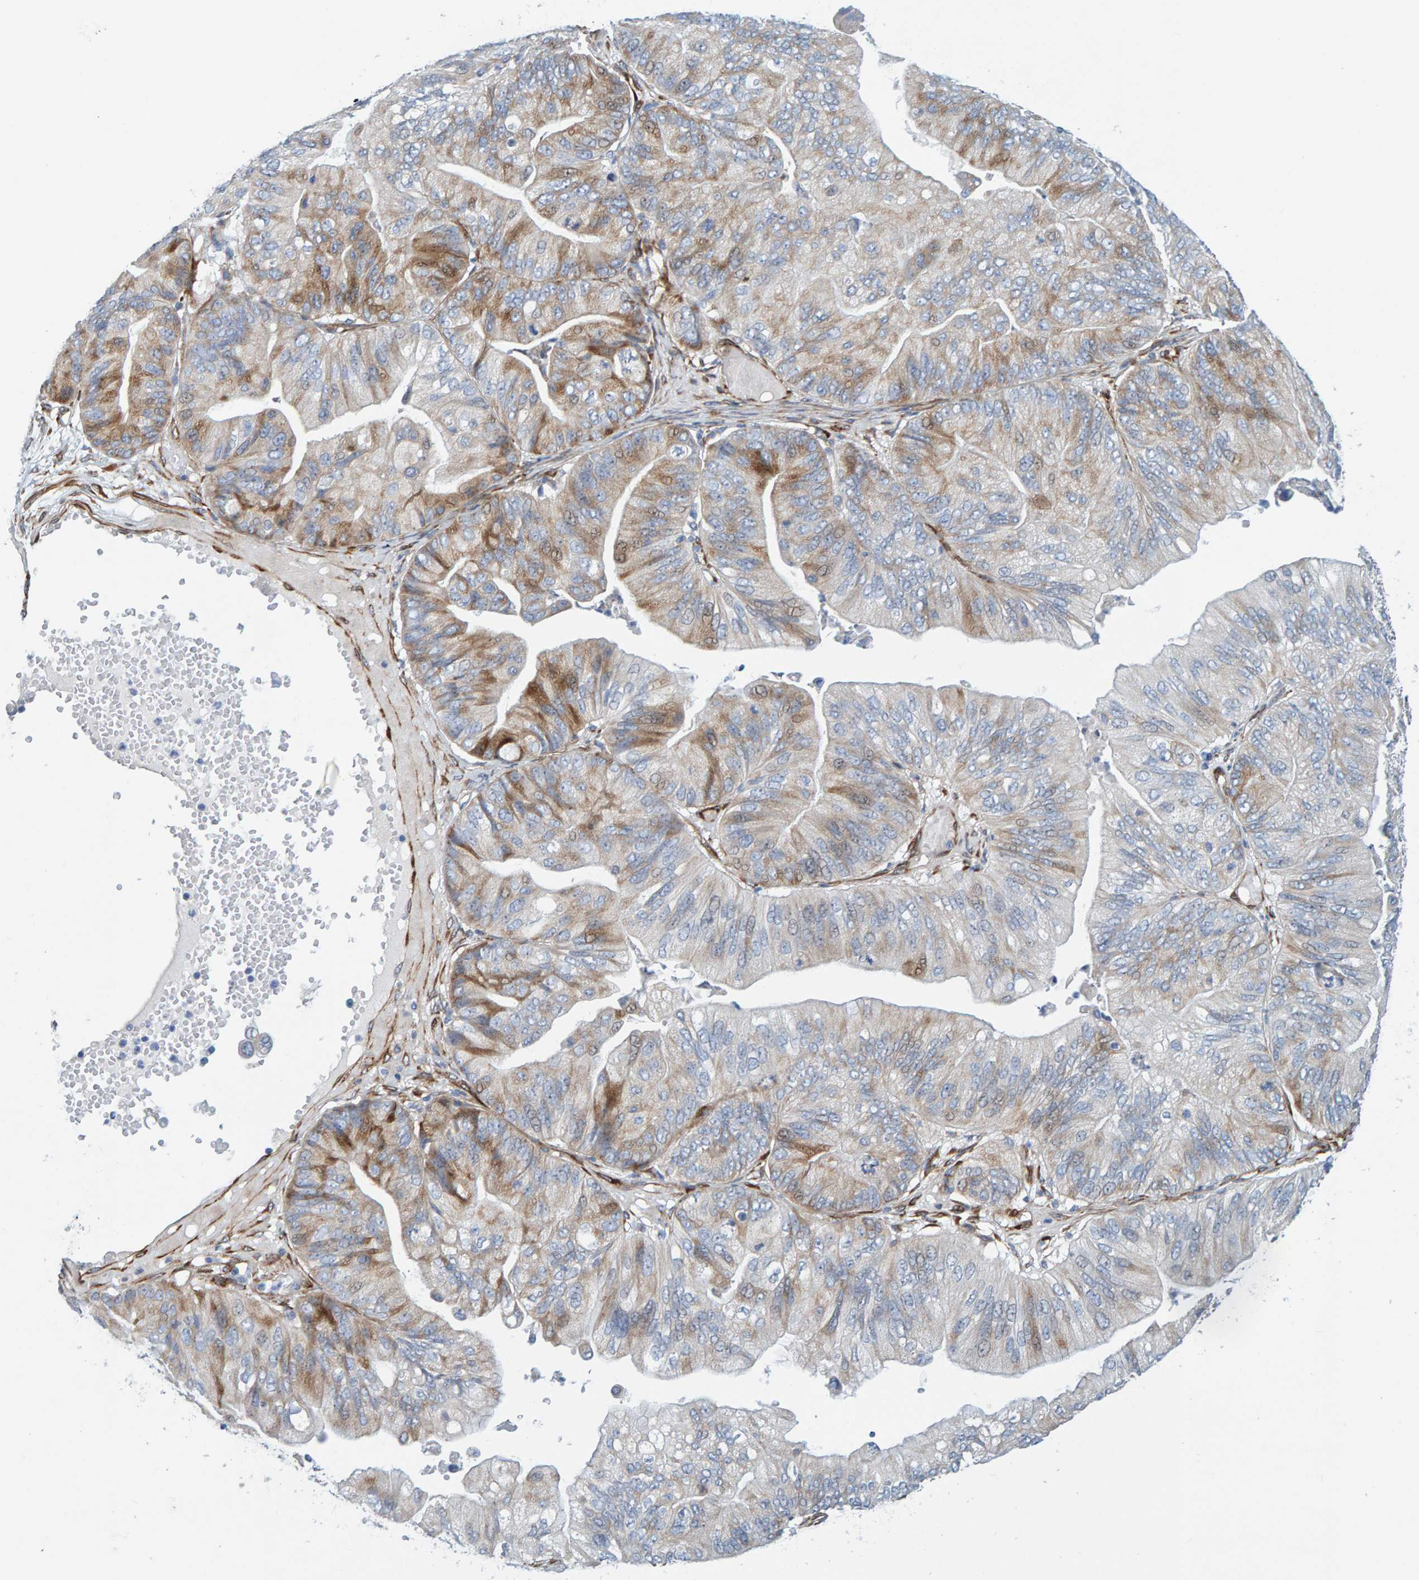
{"staining": {"intensity": "moderate", "quantity": "<25%", "location": "cytoplasmic/membranous"}, "tissue": "ovarian cancer", "cell_type": "Tumor cells", "image_type": "cancer", "snomed": [{"axis": "morphology", "description": "Cystadenocarcinoma, mucinous, NOS"}, {"axis": "topography", "description": "Ovary"}], "caption": "Protein analysis of ovarian cancer (mucinous cystadenocarcinoma) tissue exhibits moderate cytoplasmic/membranous expression in about <25% of tumor cells. The protein is shown in brown color, while the nuclei are stained blue.", "gene": "MMP16", "patient": {"sex": "female", "age": 61}}